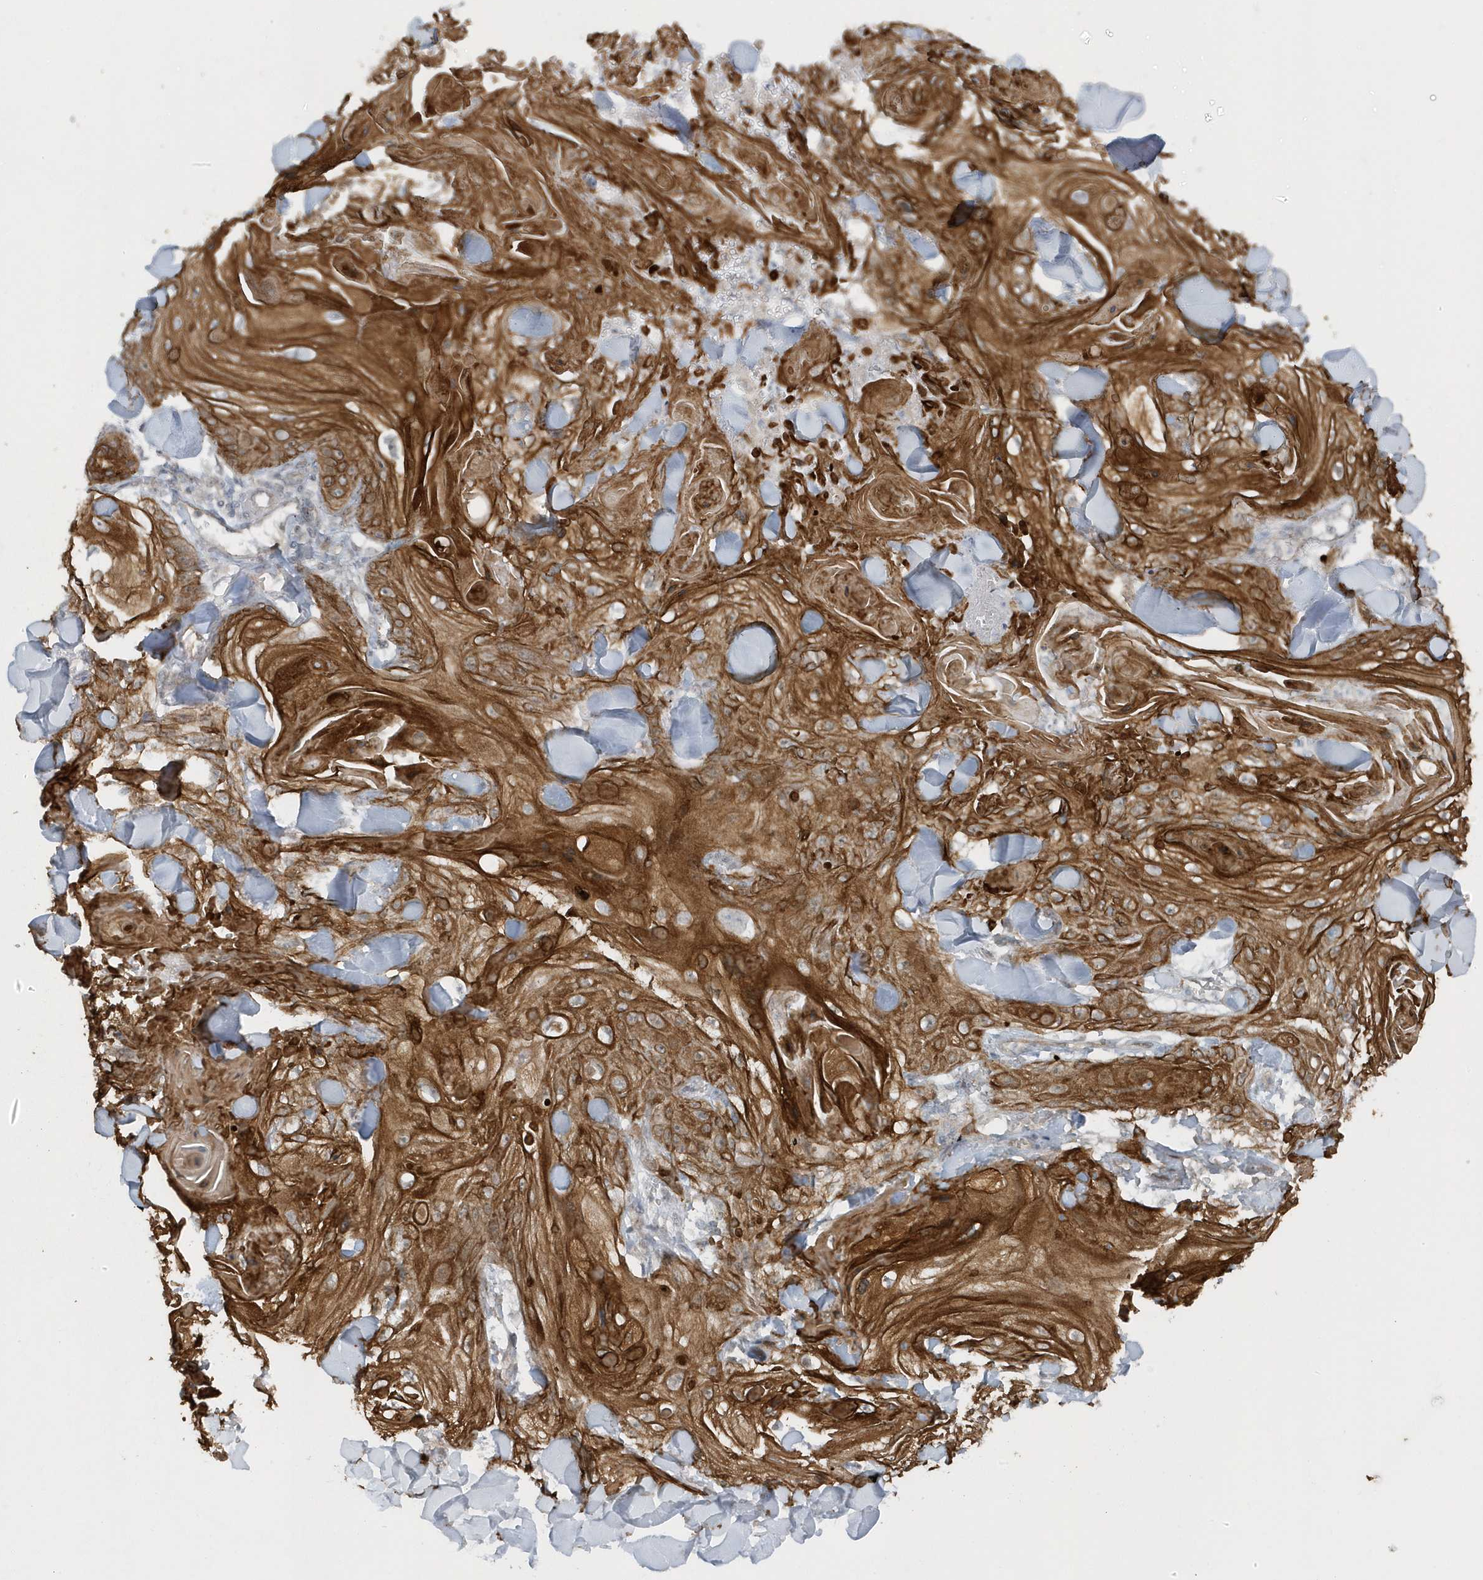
{"staining": {"intensity": "strong", "quantity": "25%-75%", "location": "cytoplasmic/membranous"}, "tissue": "skin cancer", "cell_type": "Tumor cells", "image_type": "cancer", "snomed": [{"axis": "morphology", "description": "Squamous cell carcinoma, NOS"}, {"axis": "topography", "description": "Skin"}], "caption": "Human skin cancer (squamous cell carcinoma) stained for a protein (brown) displays strong cytoplasmic/membranous positive positivity in about 25%-75% of tumor cells.", "gene": "PARD3B", "patient": {"sex": "male", "age": 74}}